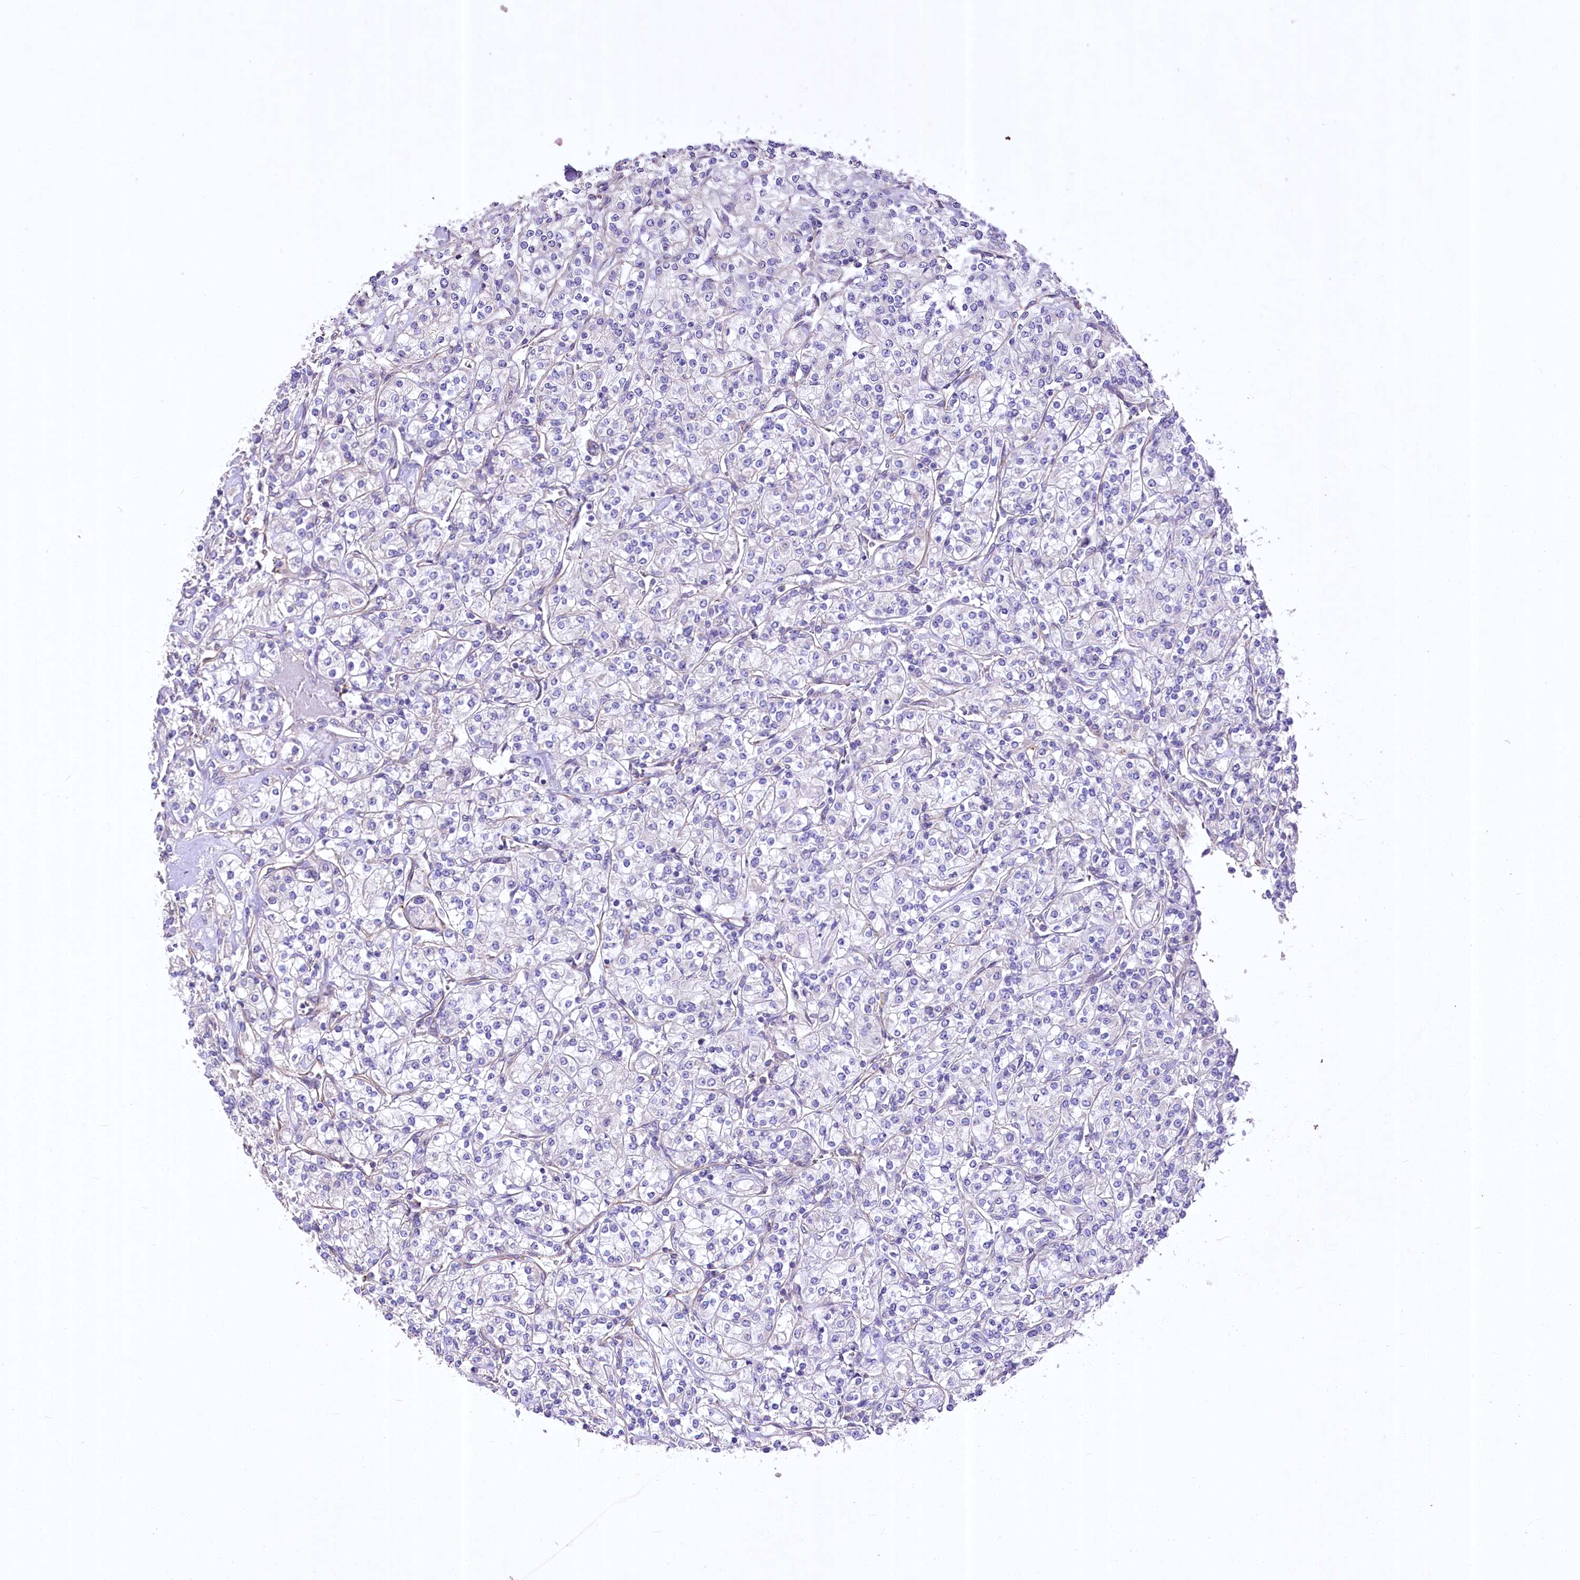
{"staining": {"intensity": "negative", "quantity": "none", "location": "none"}, "tissue": "renal cancer", "cell_type": "Tumor cells", "image_type": "cancer", "snomed": [{"axis": "morphology", "description": "Adenocarcinoma, NOS"}, {"axis": "topography", "description": "Kidney"}], "caption": "A histopathology image of renal adenocarcinoma stained for a protein displays no brown staining in tumor cells.", "gene": "RDH16", "patient": {"sex": "male", "age": 77}}